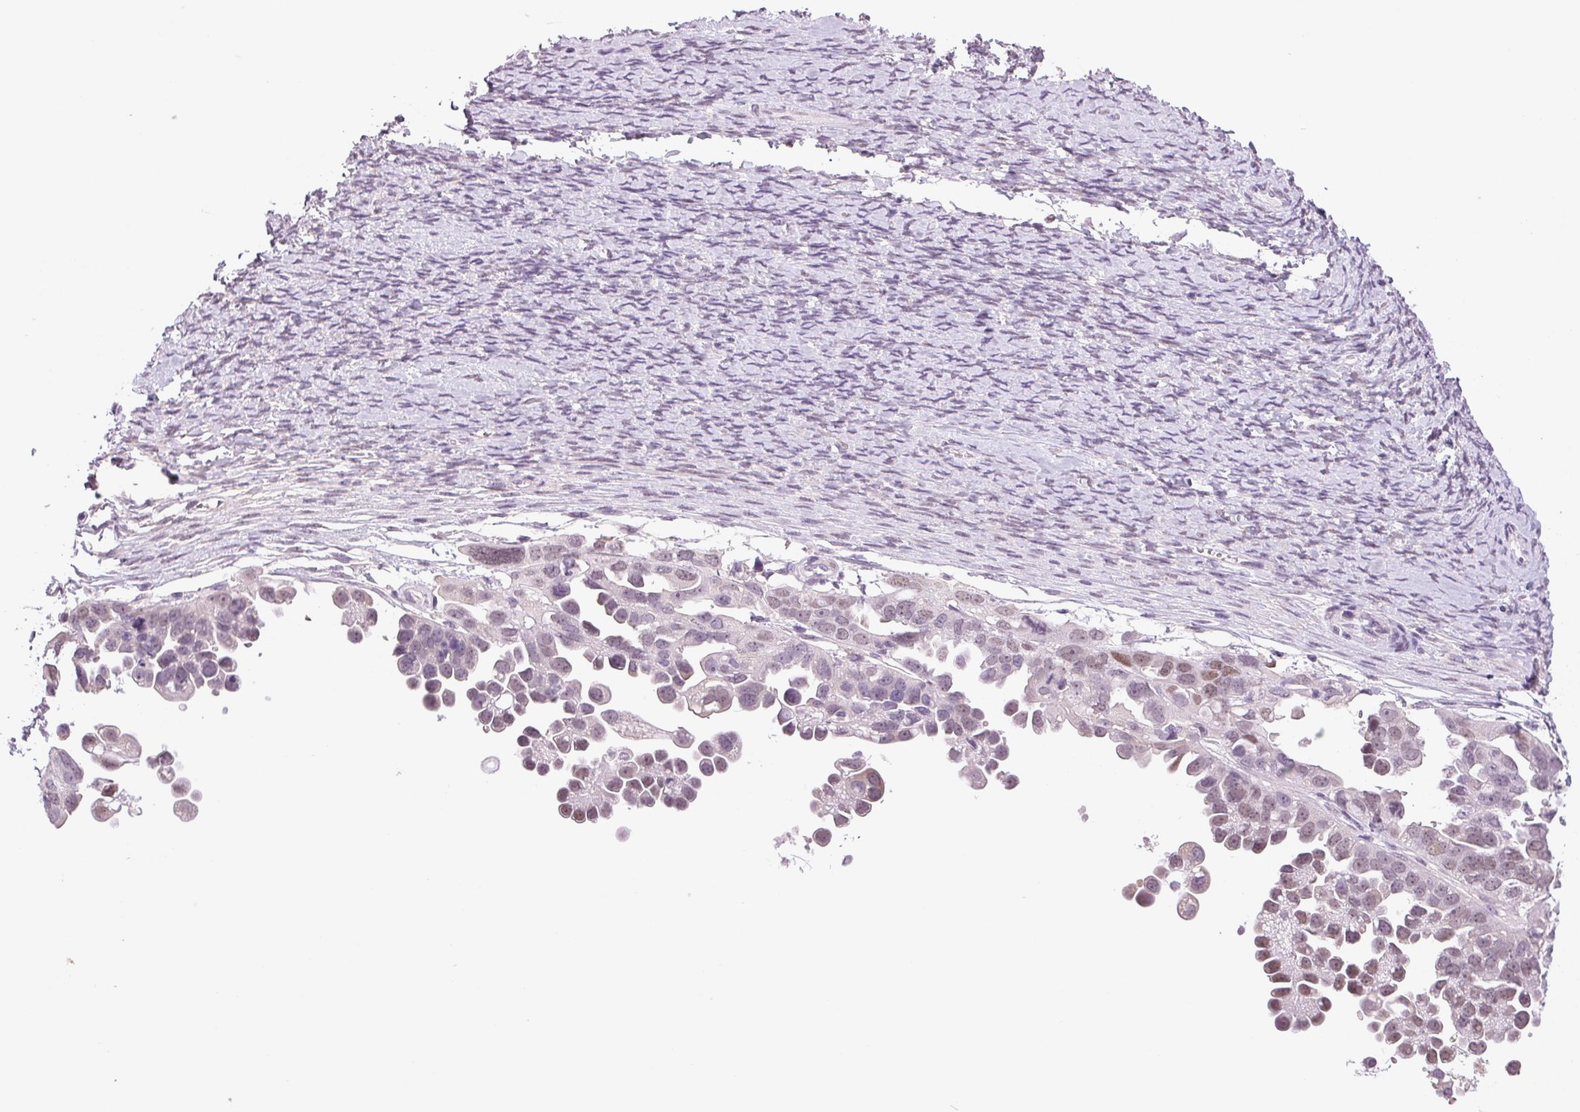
{"staining": {"intensity": "weak", "quantity": "<25%", "location": "nuclear"}, "tissue": "ovarian cancer", "cell_type": "Tumor cells", "image_type": "cancer", "snomed": [{"axis": "morphology", "description": "Cystadenocarcinoma, serous, NOS"}, {"axis": "topography", "description": "Ovary"}], "caption": "DAB immunohistochemical staining of human ovarian cancer exhibits no significant expression in tumor cells.", "gene": "DNAJC6", "patient": {"sex": "female", "age": 53}}